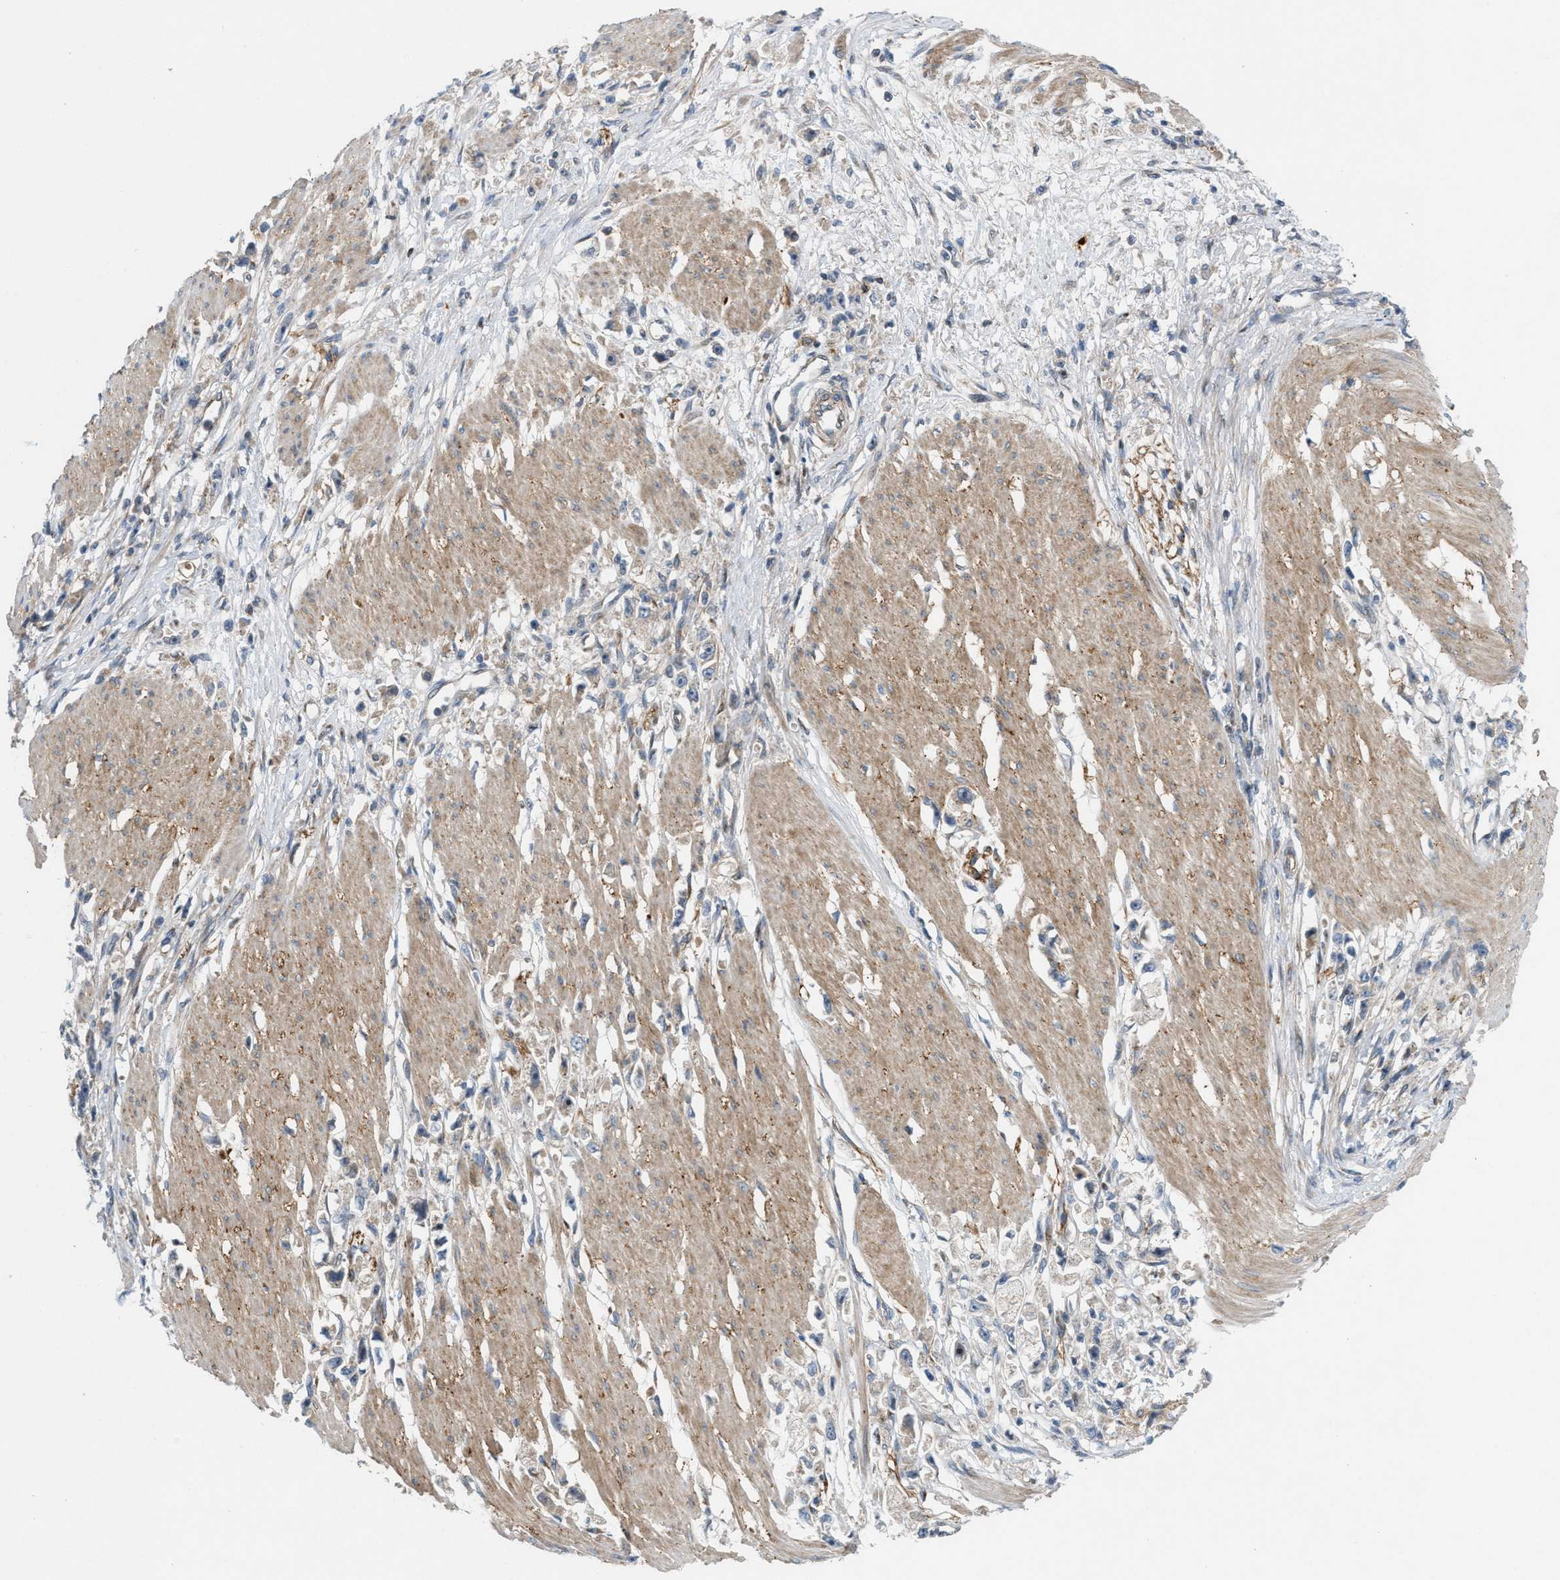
{"staining": {"intensity": "weak", "quantity": "<25%", "location": "cytoplasmic/membranous"}, "tissue": "stomach cancer", "cell_type": "Tumor cells", "image_type": "cancer", "snomed": [{"axis": "morphology", "description": "Adenocarcinoma, NOS"}, {"axis": "topography", "description": "Stomach"}], "caption": "Tumor cells show no significant protein expression in stomach cancer (adenocarcinoma).", "gene": "CYB5D1", "patient": {"sex": "female", "age": 59}}